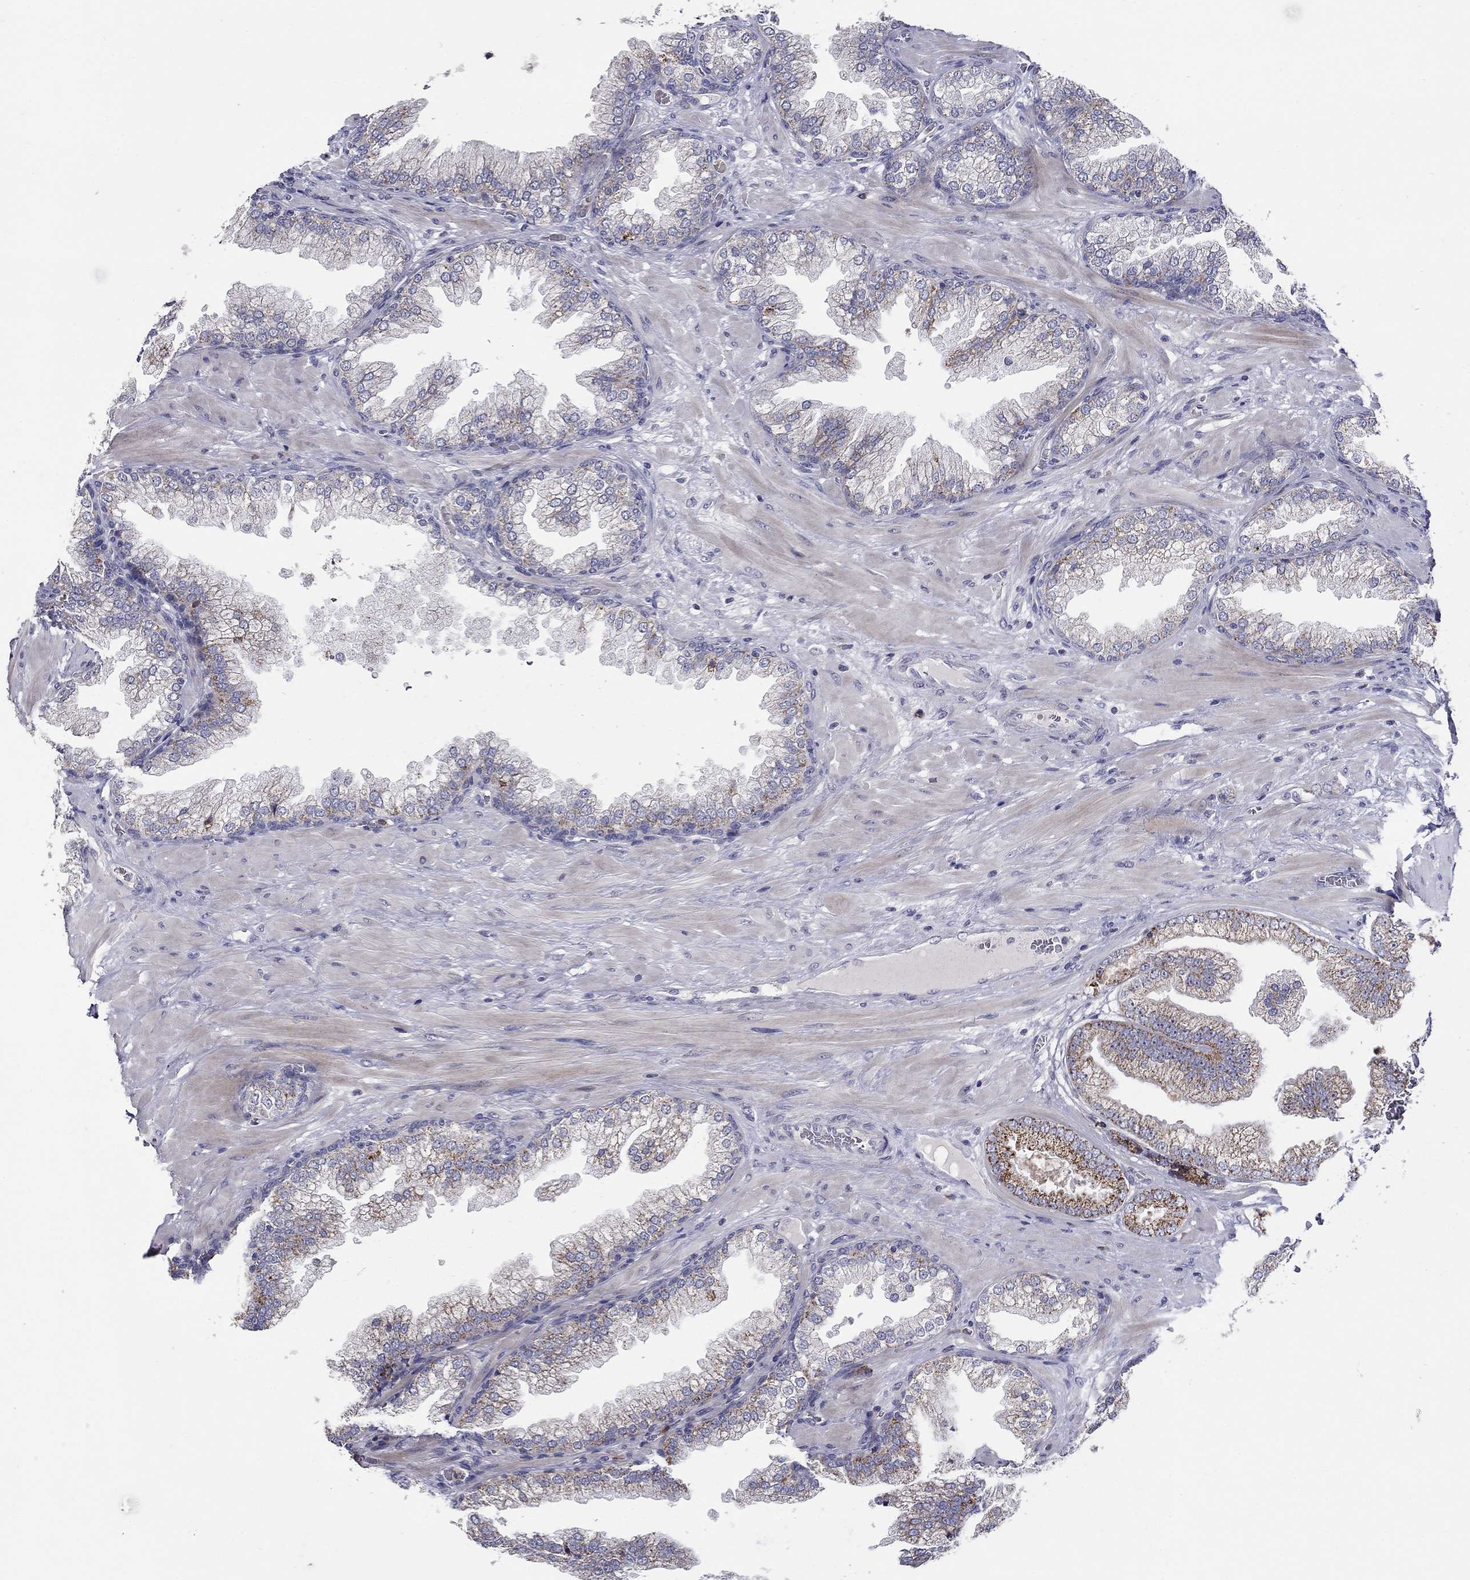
{"staining": {"intensity": "strong", "quantity": "25%-75%", "location": "cytoplasmic/membranous"}, "tissue": "prostate cancer", "cell_type": "Tumor cells", "image_type": "cancer", "snomed": [{"axis": "morphology", "description": "Adenocarcinoma, Low grade"}, {"axis": "topography", "description": "Prostate"}], "caption": "Tumor cells exhibit high levels of strong cytoplasmic/membranous expression in approximately 25%-75% of cells in prostate cancer (adenocarcinoma (low-grade)).", "gene": "HMX2", "patient": {"sex": "male", "age": 57}}